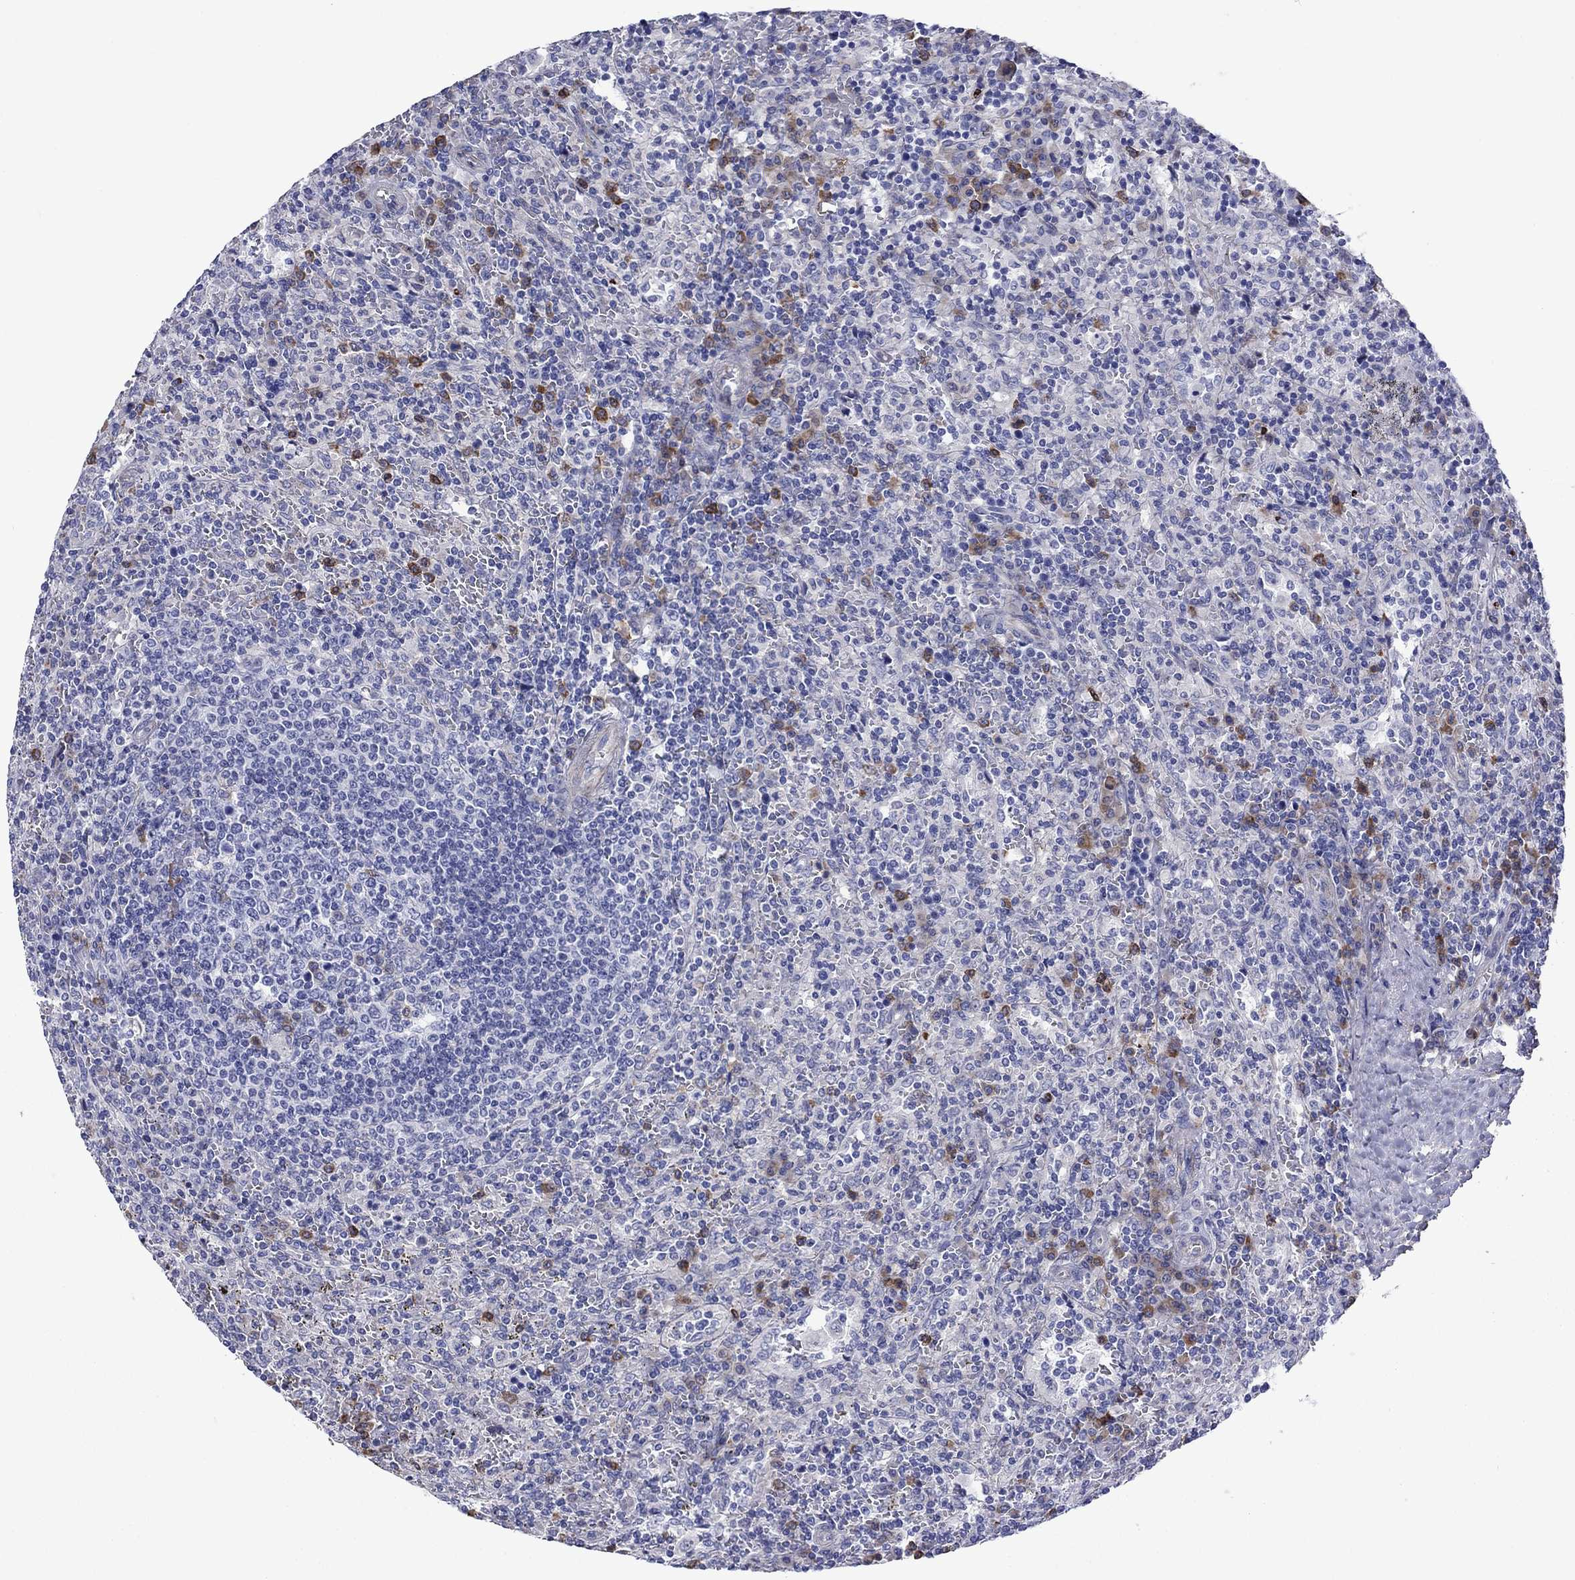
{"staining": {"intensity": "negative", "quantity": "none", "location": "none"}, "tissue": "lymphoma", "cell_type": "Tumor cells", "image_type": "cancer", "snomed": [{"axis": "morphology", "description": "Malignant lymphoma, non-Hodgkin's type, Low grade"}, {"axis": "topography", "description": "Spleen"}], "caption": "This is an immunohistochemistry (IHC) image of malignant lymphoma, non-Hodgkin's type (low-grade). There is no expression in tumor cells.", "gene": "HSPG2", "patient": {"sex": "male", "age": 62}}